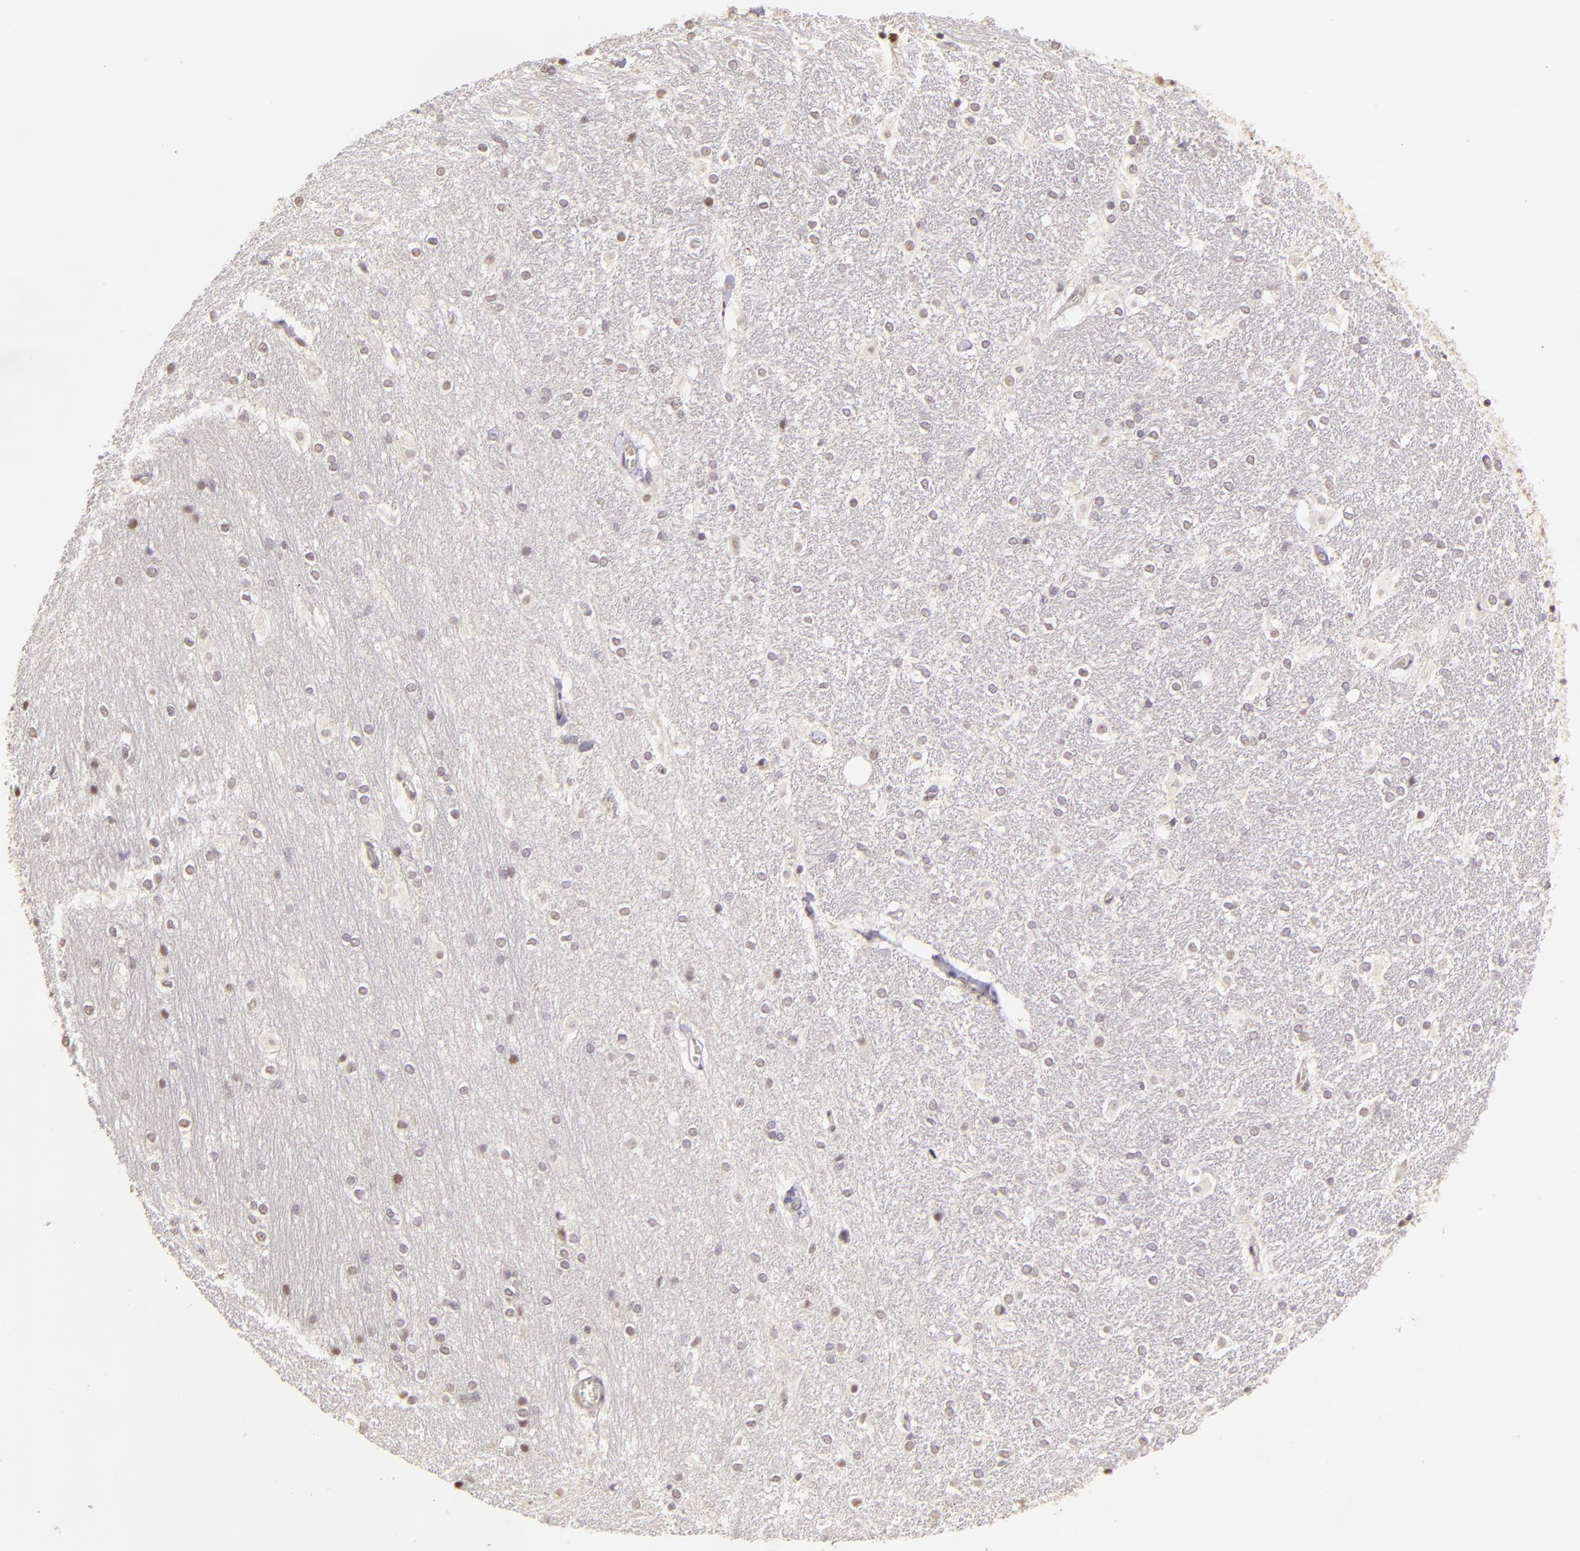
{"staining": {"intensity": "weak", "quantity": "25%-75%", "location": "nuclear"}, "tissue": "hippocampus", "cell_type": "Glial cells", "image_type": "normal", "snomed": [{"axis": "morphology", "description": "Normal tissue, NOS"}, {"axis": "topography", "description": "Hippocampus"}], "caption": "Protein expression analysis of benign hippocampus shows weak nuclear positivity in about 25%-75% of glial cells. (IHC, brightfield microscopy, high magnification).", "gene": "RARB", "patient": {"sex": "female", "age": 19}}